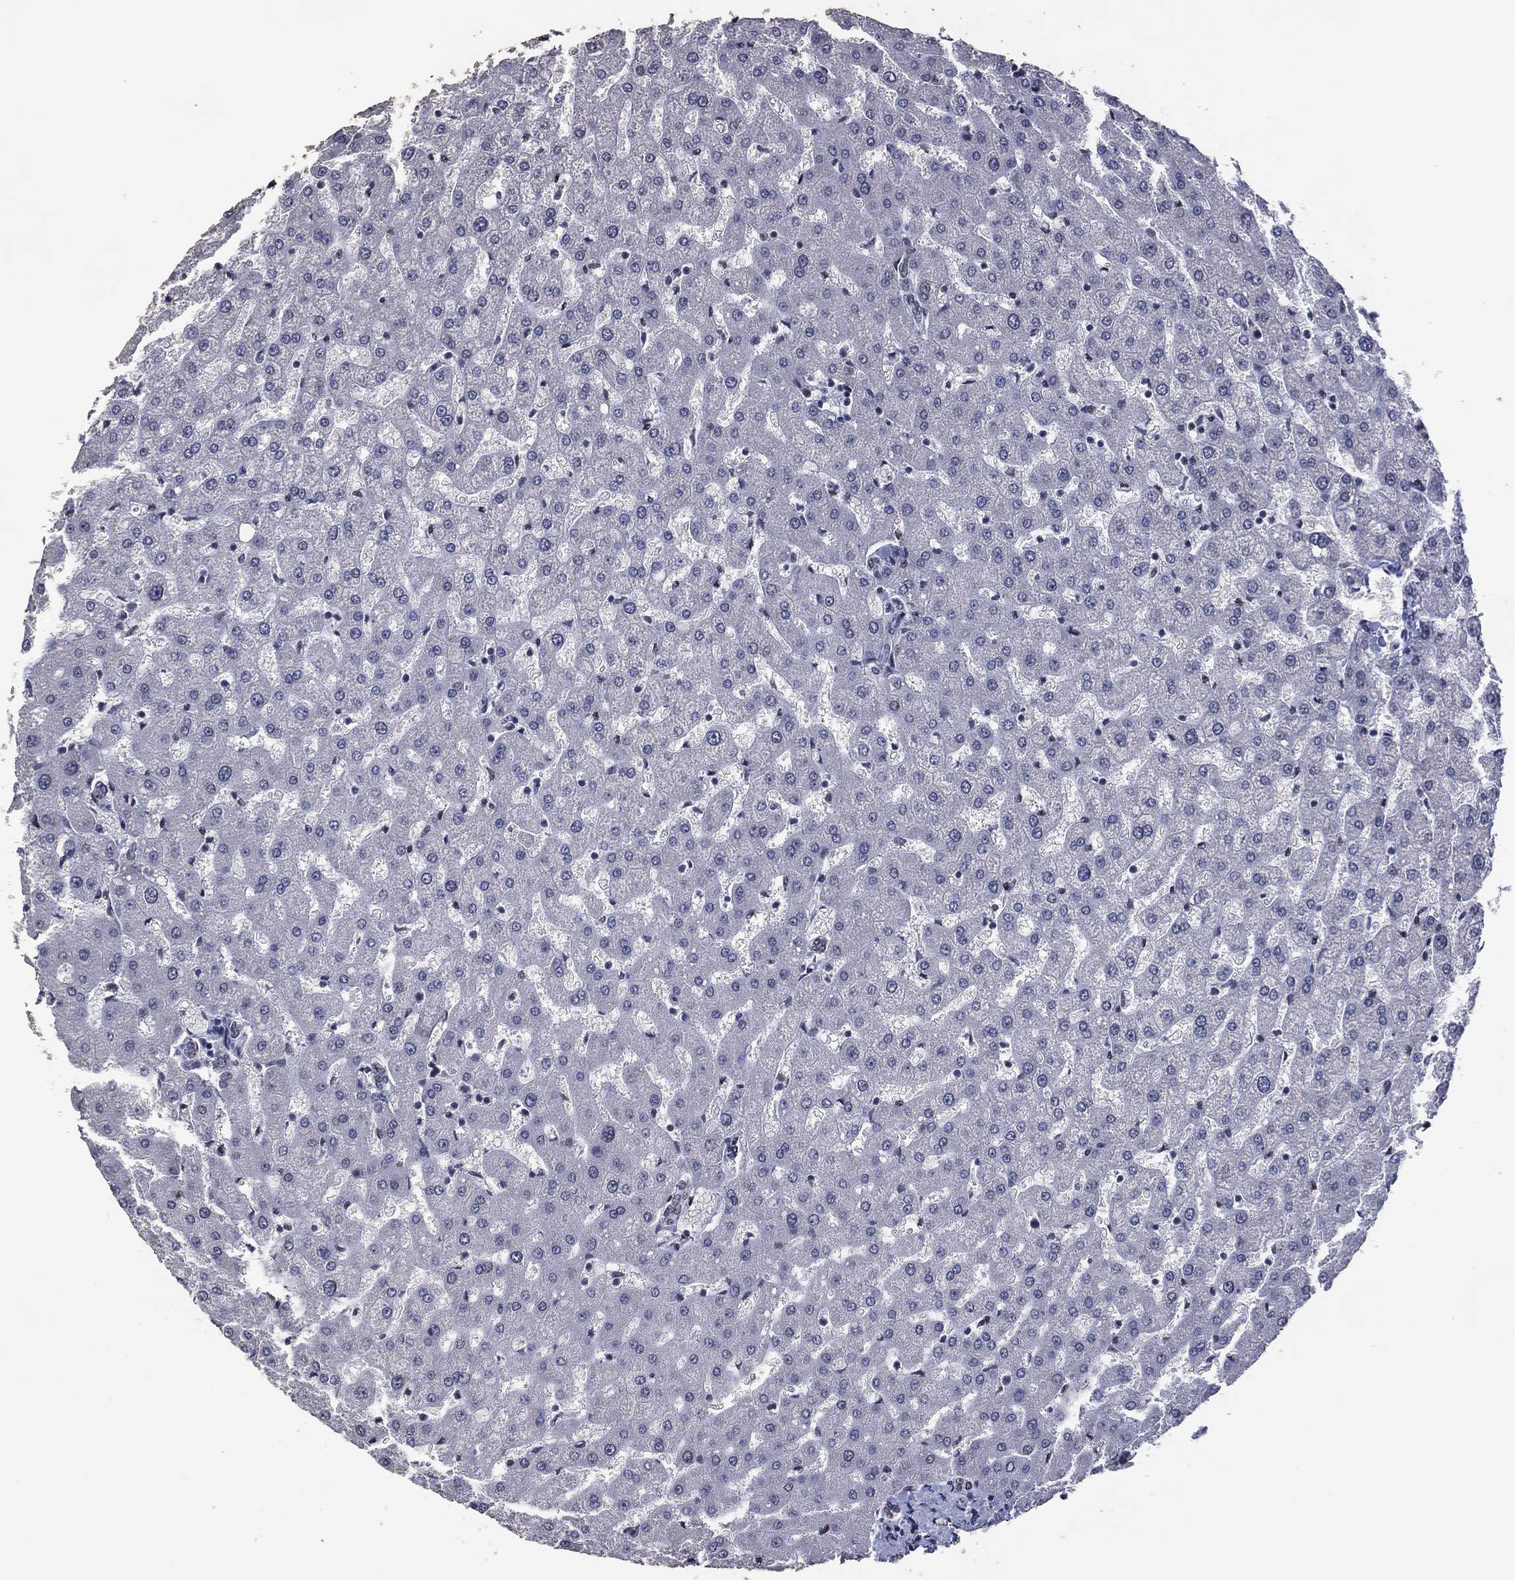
{"staining": {"intensity": "negative", "quantity": "none", "location": "none"}, "tissue": "liver", "cell_type": "Cholangiocytes", "image_type": "normal", "snomed": [{"axis": "morphology", "description": "Normal tissue, NOS"}, {"axis": "topography", "description": "Liver"}], "caption": "DAB immunohistochemical staining of unremarkable human liver shows no significant expression in cholangiocytes.", "gene": "EHMT1", "patient": {"sex": "female", "age": 50}}